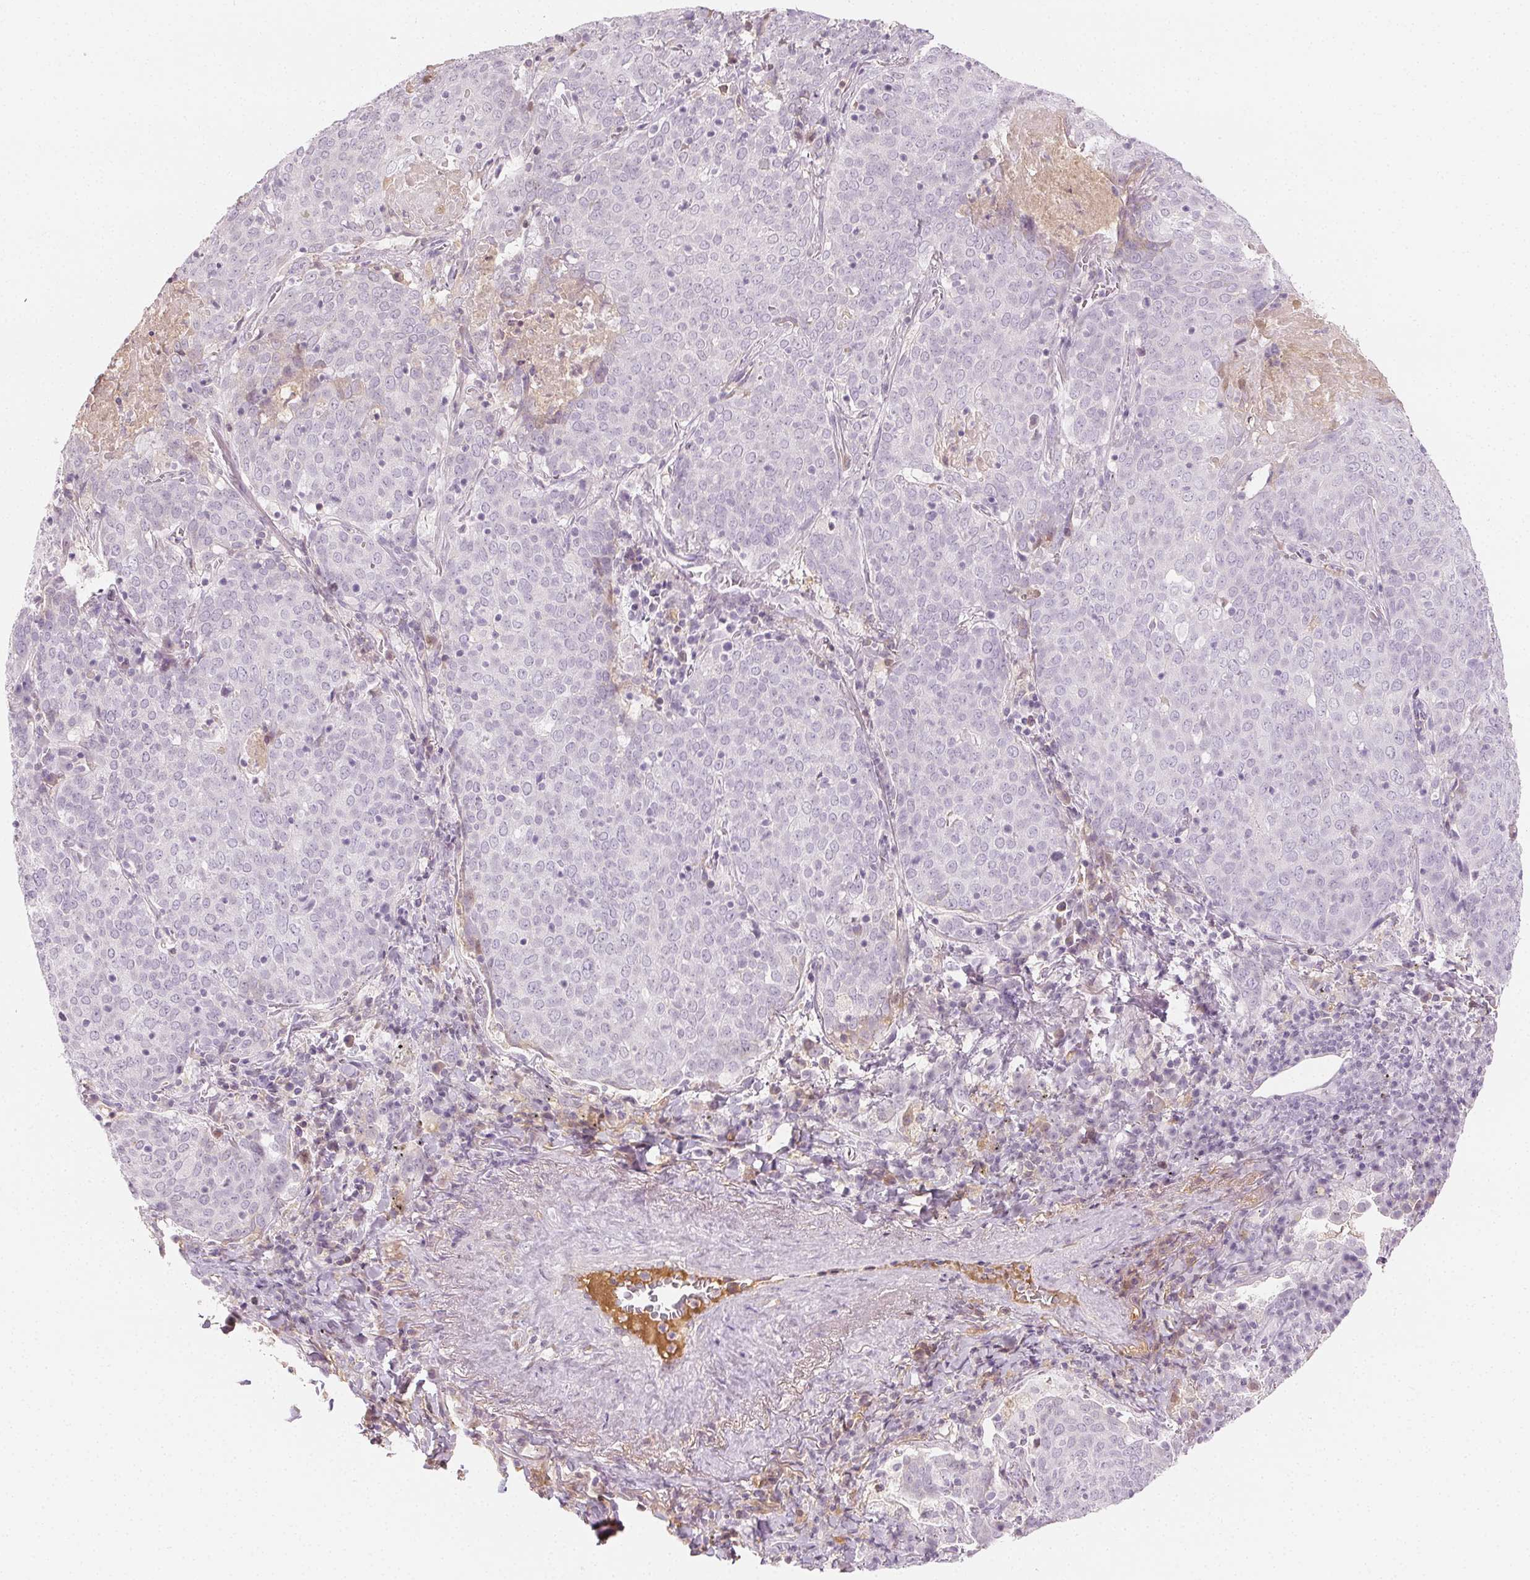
{"staining": {"intensity": "negative", "quantity": "none", "location": "none"}, "tissue": "lung cancer", "cell_type": "Tumor cells", "image_type": "cancer", "snomed": [{"axis": "morphology", "description": "Squamous cell carcinoma, NOS"}, {"axis": "topography", "description": "Lung"}], "caption": "DAB immunohistochemical staining of human squamous cell carcinoma (lung) exhibits no significant expression in tumor cells. (Stains: DAB (3,3'-diaminobenzidine) IHC with hematoxylin counter stain, Microscopy: brightfield microscopy at high magnification).", "gene": "AFM", "patient": {"sex": "male", "age": 82}}